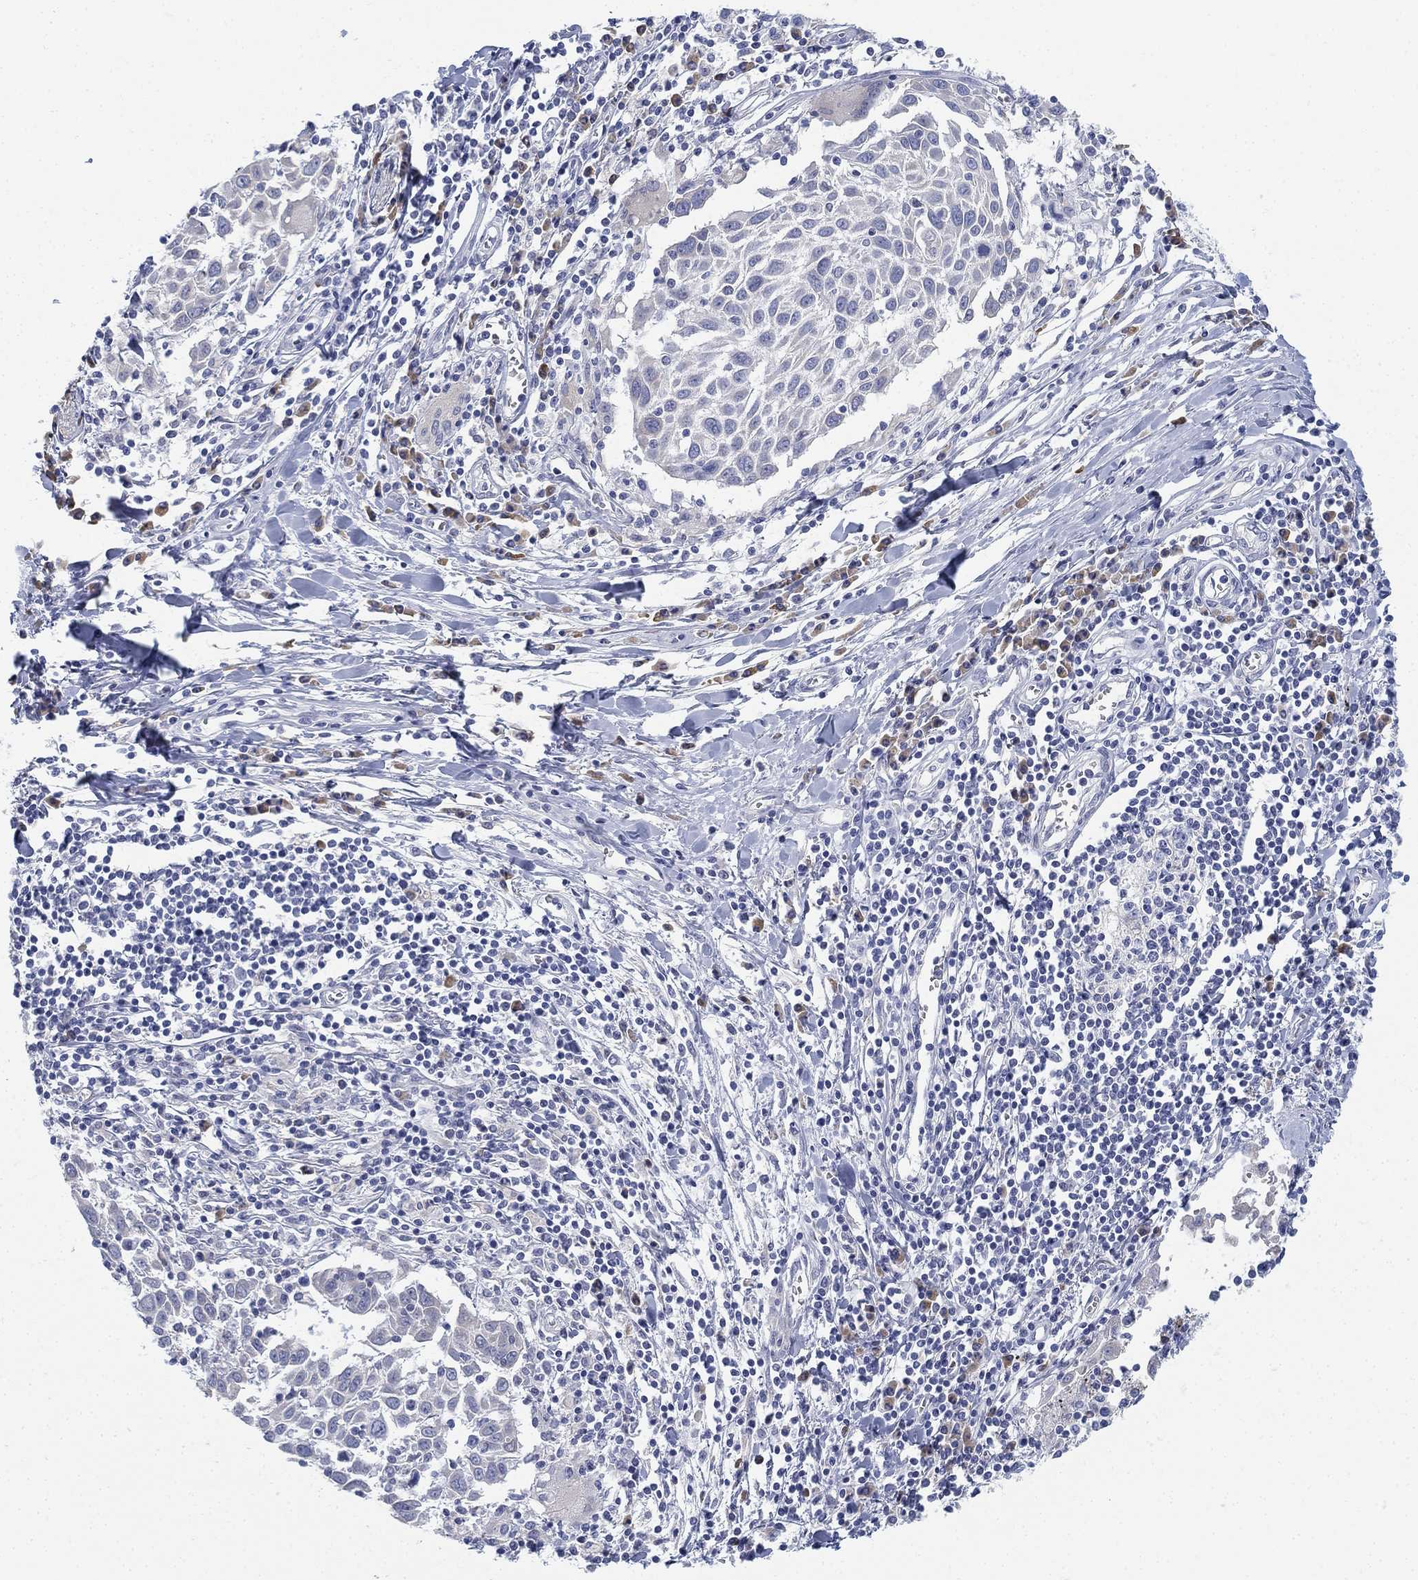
{"staining": {"intensity": "negative", "quantity": "none", "location": "none"}, "tissue": "lung cancer", "cell_type": "Tumor cells", "image_type": "cancer", "snomed": [{"axis": "morphology", "description": "Squamous cell carcinoma, NOS"}, {"axis": "topography", "description": "Lung"}], "caption": "Immunohistochemical staining of human lung cancer (squamous cell carcinoma) exhibits no significant expression in tumor cells.", "gene": "GCNA", "patient": {"sex": "male", "age": 57}}